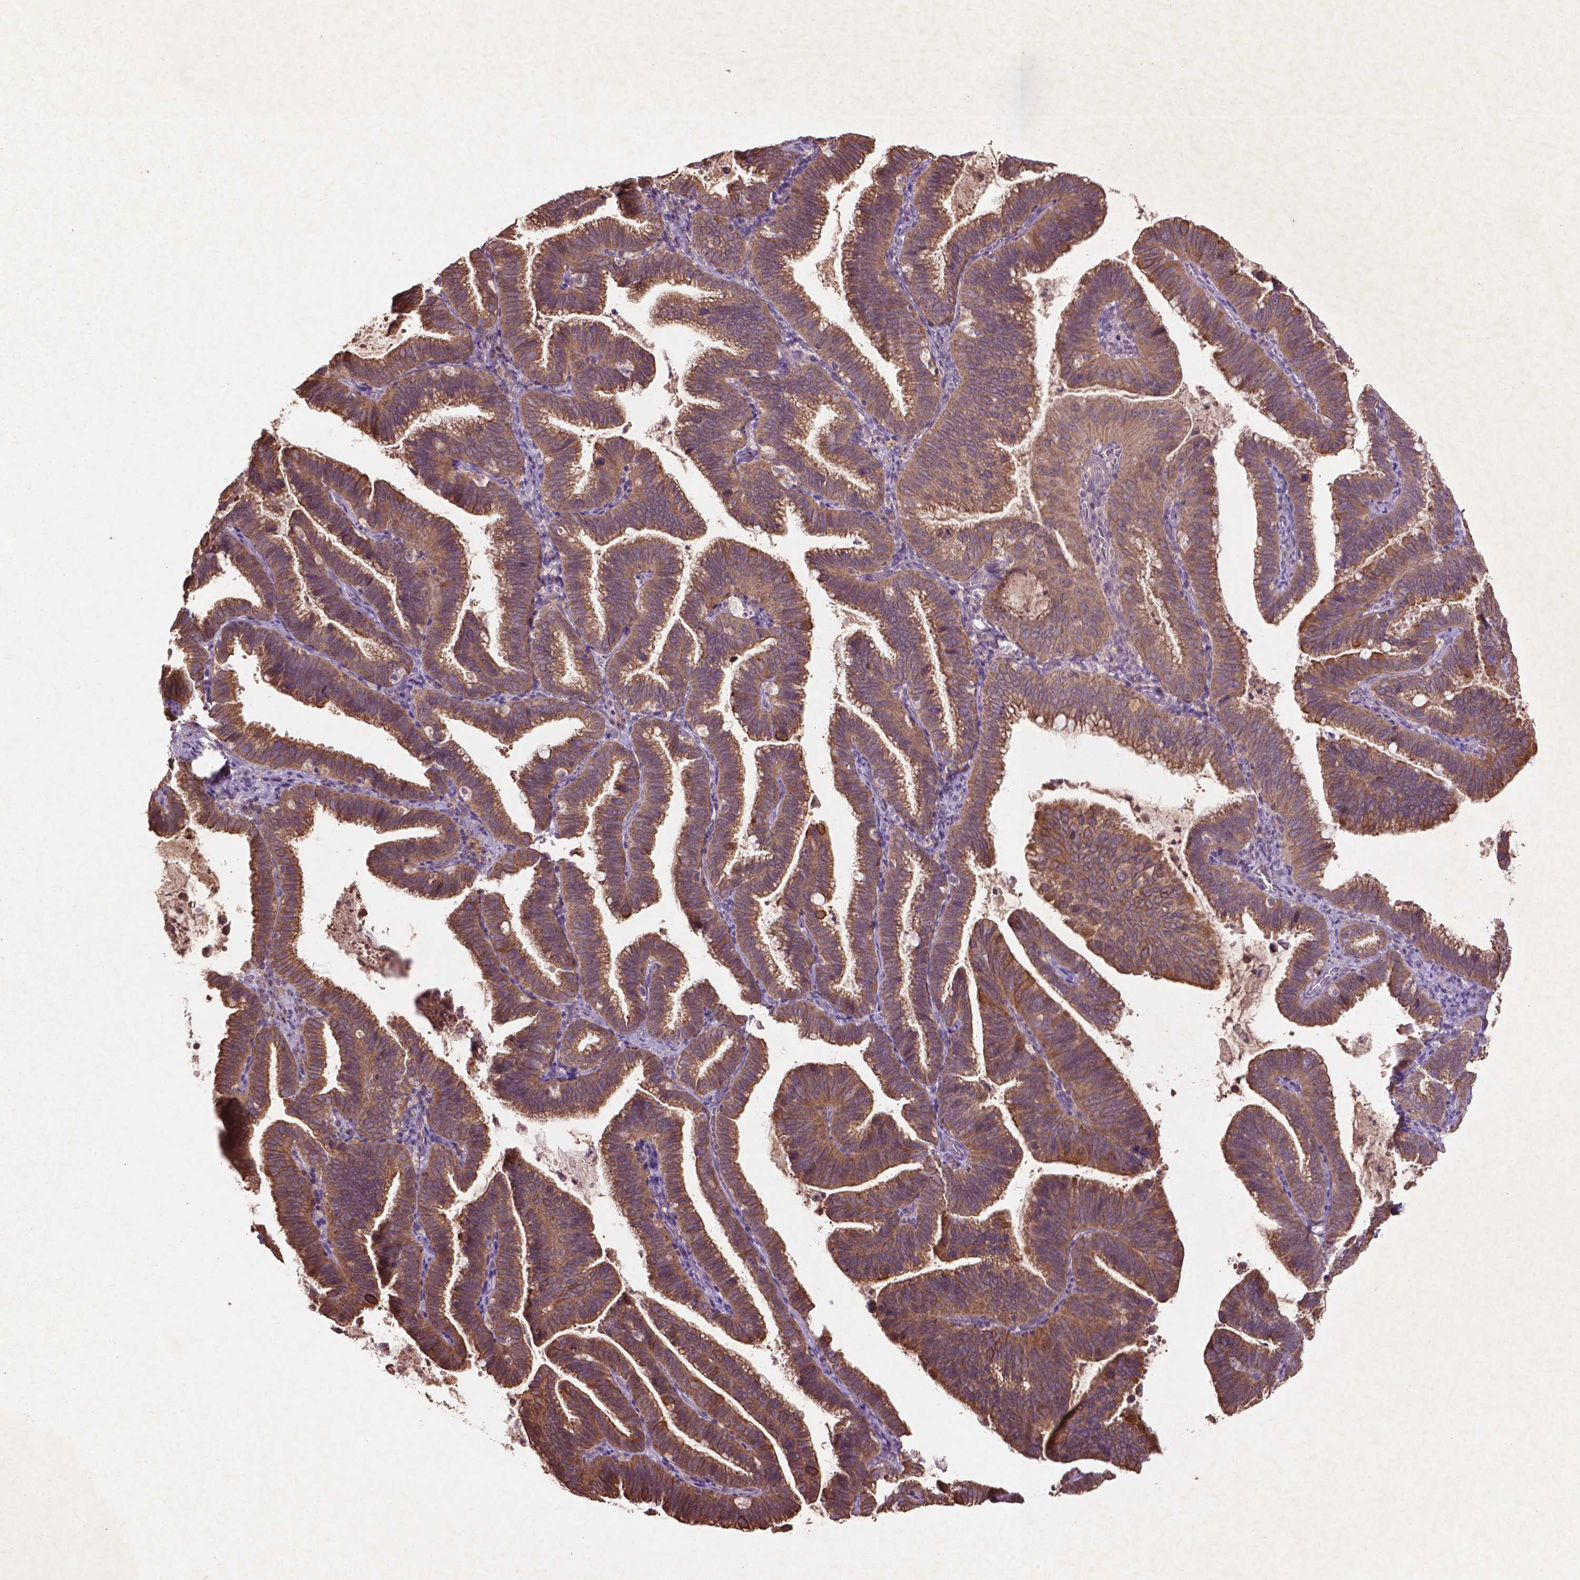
{"staining": {"intensity": "moderate", "quantity": ">75%", "location": "cytoplasmic/membranous"}, "tissue": "cervical cancer", "cell_type": "Tumor cells", "image_type": "cancer", "snomed": [{"axis": "morphology", "description": "Adenocarcinoma, NOS"}, {"axis": "topography", "description": "Cervix"}], "caption": "Protein analysis of adenocarcinoma (cervical) tissue shows moderate cytoplasmic/membranous staining in approximately >75% of tumor cells. (IHC, brightfield microscopy, high magnification).", "gene": "COQ2", "patient": {"sex": "female", "age": 61}}